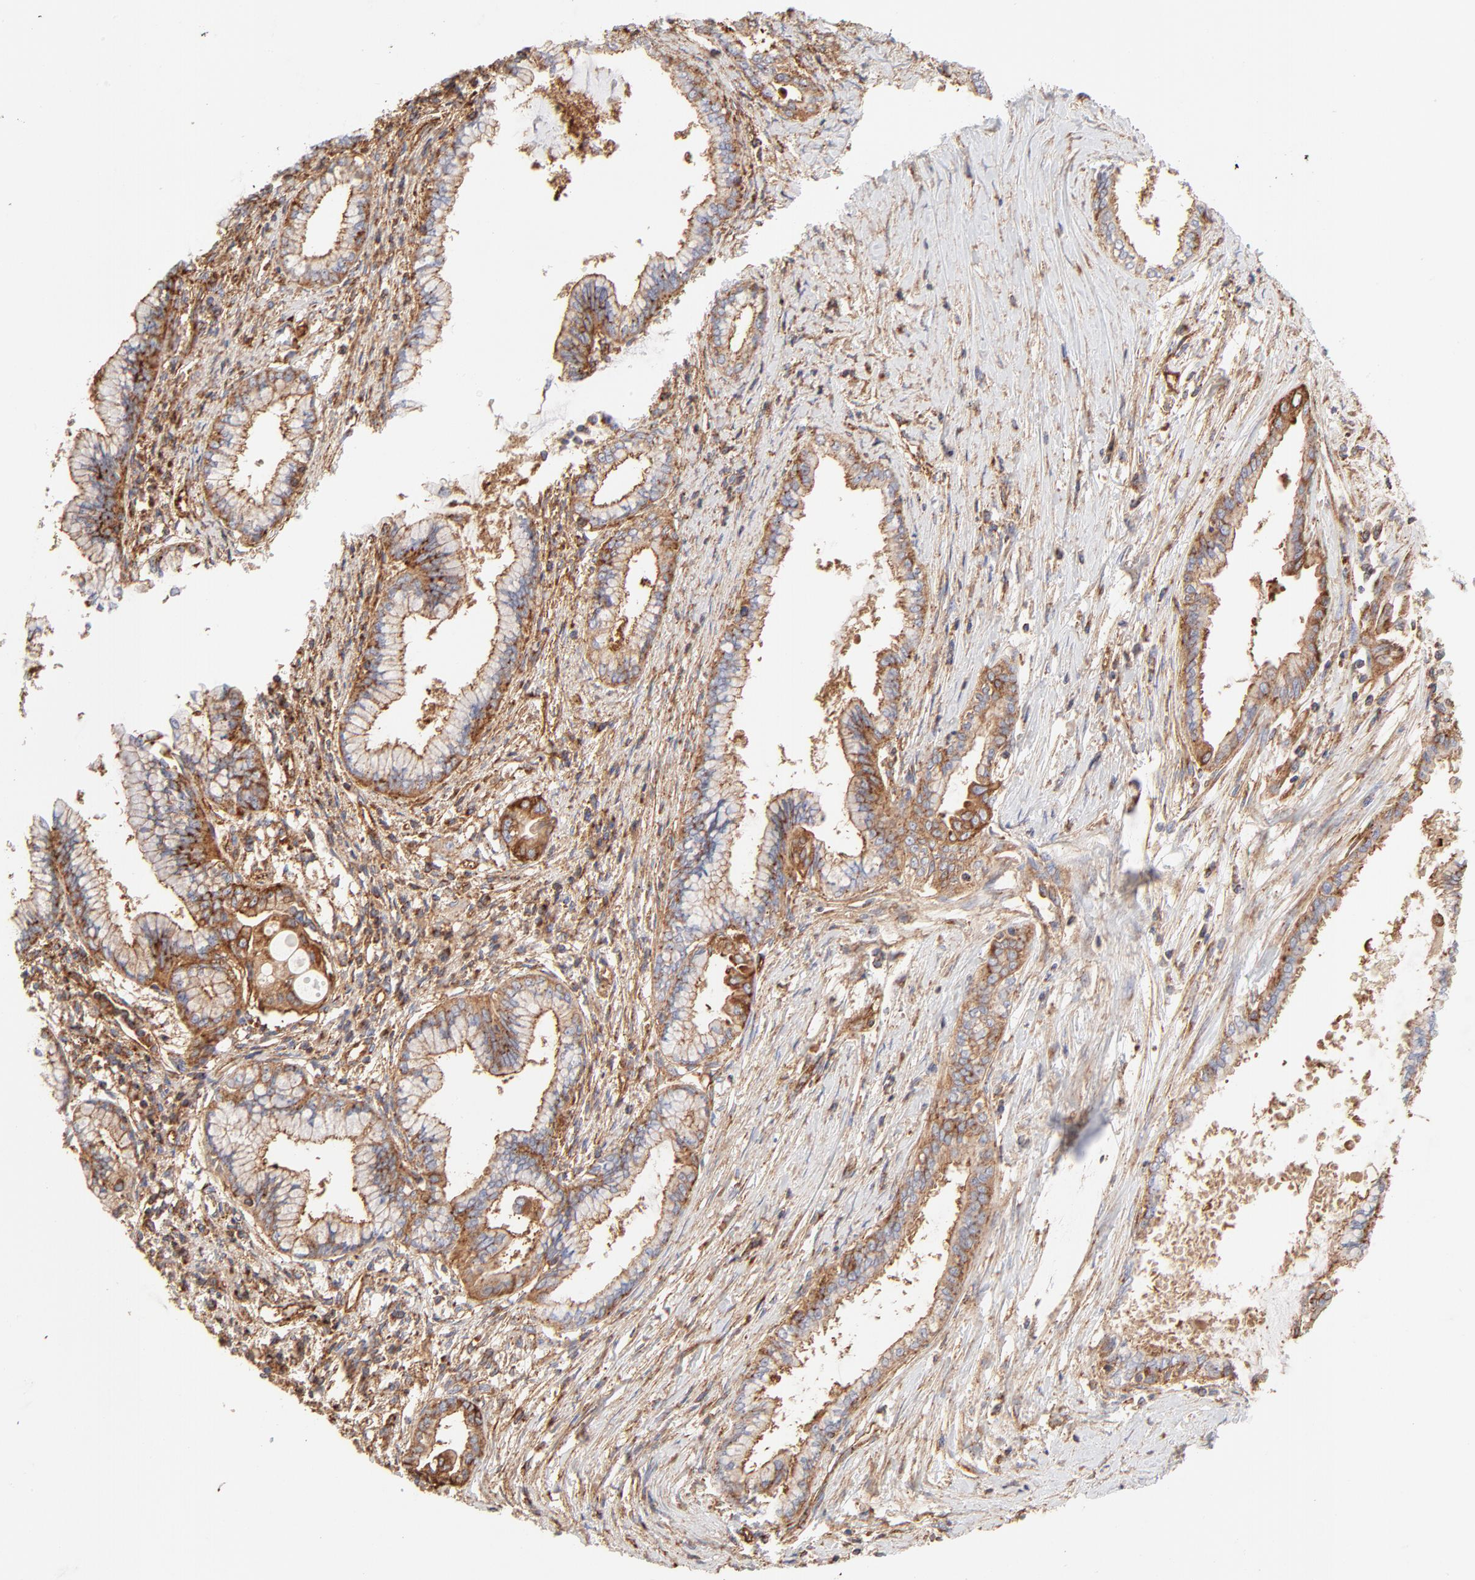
{"staining": {"intensity": "moderate", "quantity": ">75%", "location": "cytoplasmic/membranous"}, "tissue": "pancreatic cancer", "cell_type": "Tumor cells", "image_type": "cancer", "snomed": [{"axis": "morphology", "description": "Adenocarcinoma, NOS"}, {"axis": "topography", "description": "Pancreas"}], "caption": "Pancreatic cancer was stained to show a protein in brown. There is medium levels of moderate cytoplasmic/membranous expression in about >75% of tumor cells.", "gene": "CLTB", "patient": {"sex": "female", "age": 64}}